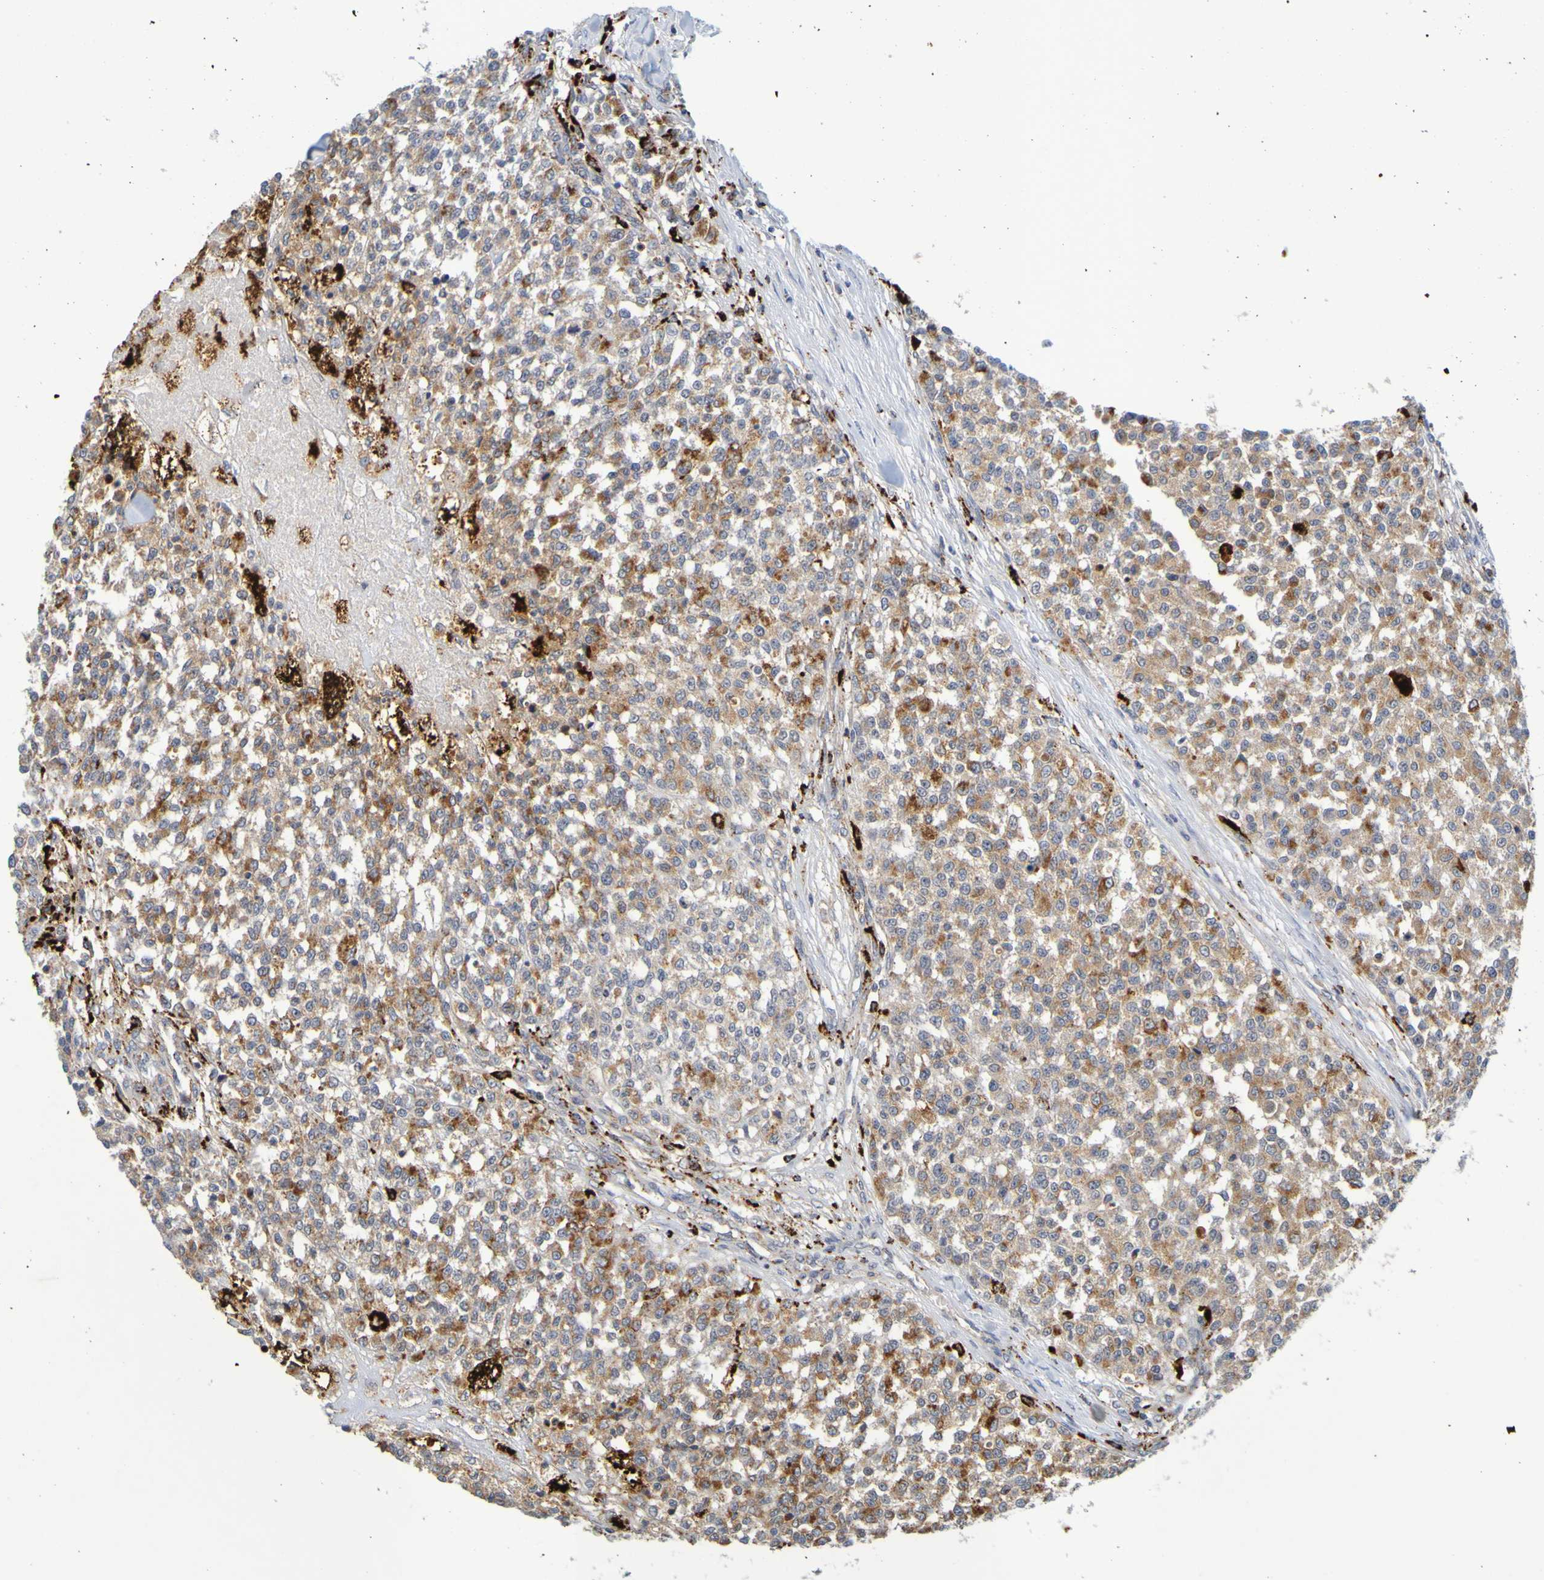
{"staining": {"intensity": "moderate", "quantity": ">75%", "location": "cytoplasmic/membranous"}, "tissue": "testis cancer", "cell_type": "Tumor cells", "image_type": "cancer", "snomed": [{"axis": "morphology", "description": "Seminoma, NOS"}, {"axis": "topography", "description": "Testis"}], "caption": "Moderate cytoplasmic/membranous positivity for a protein is identified in approximately >75% of tumor cells of testis seminoma using immunohistochemistry.", "gene": "TPH1", "patient": {"sex": "male", "age": 59}}